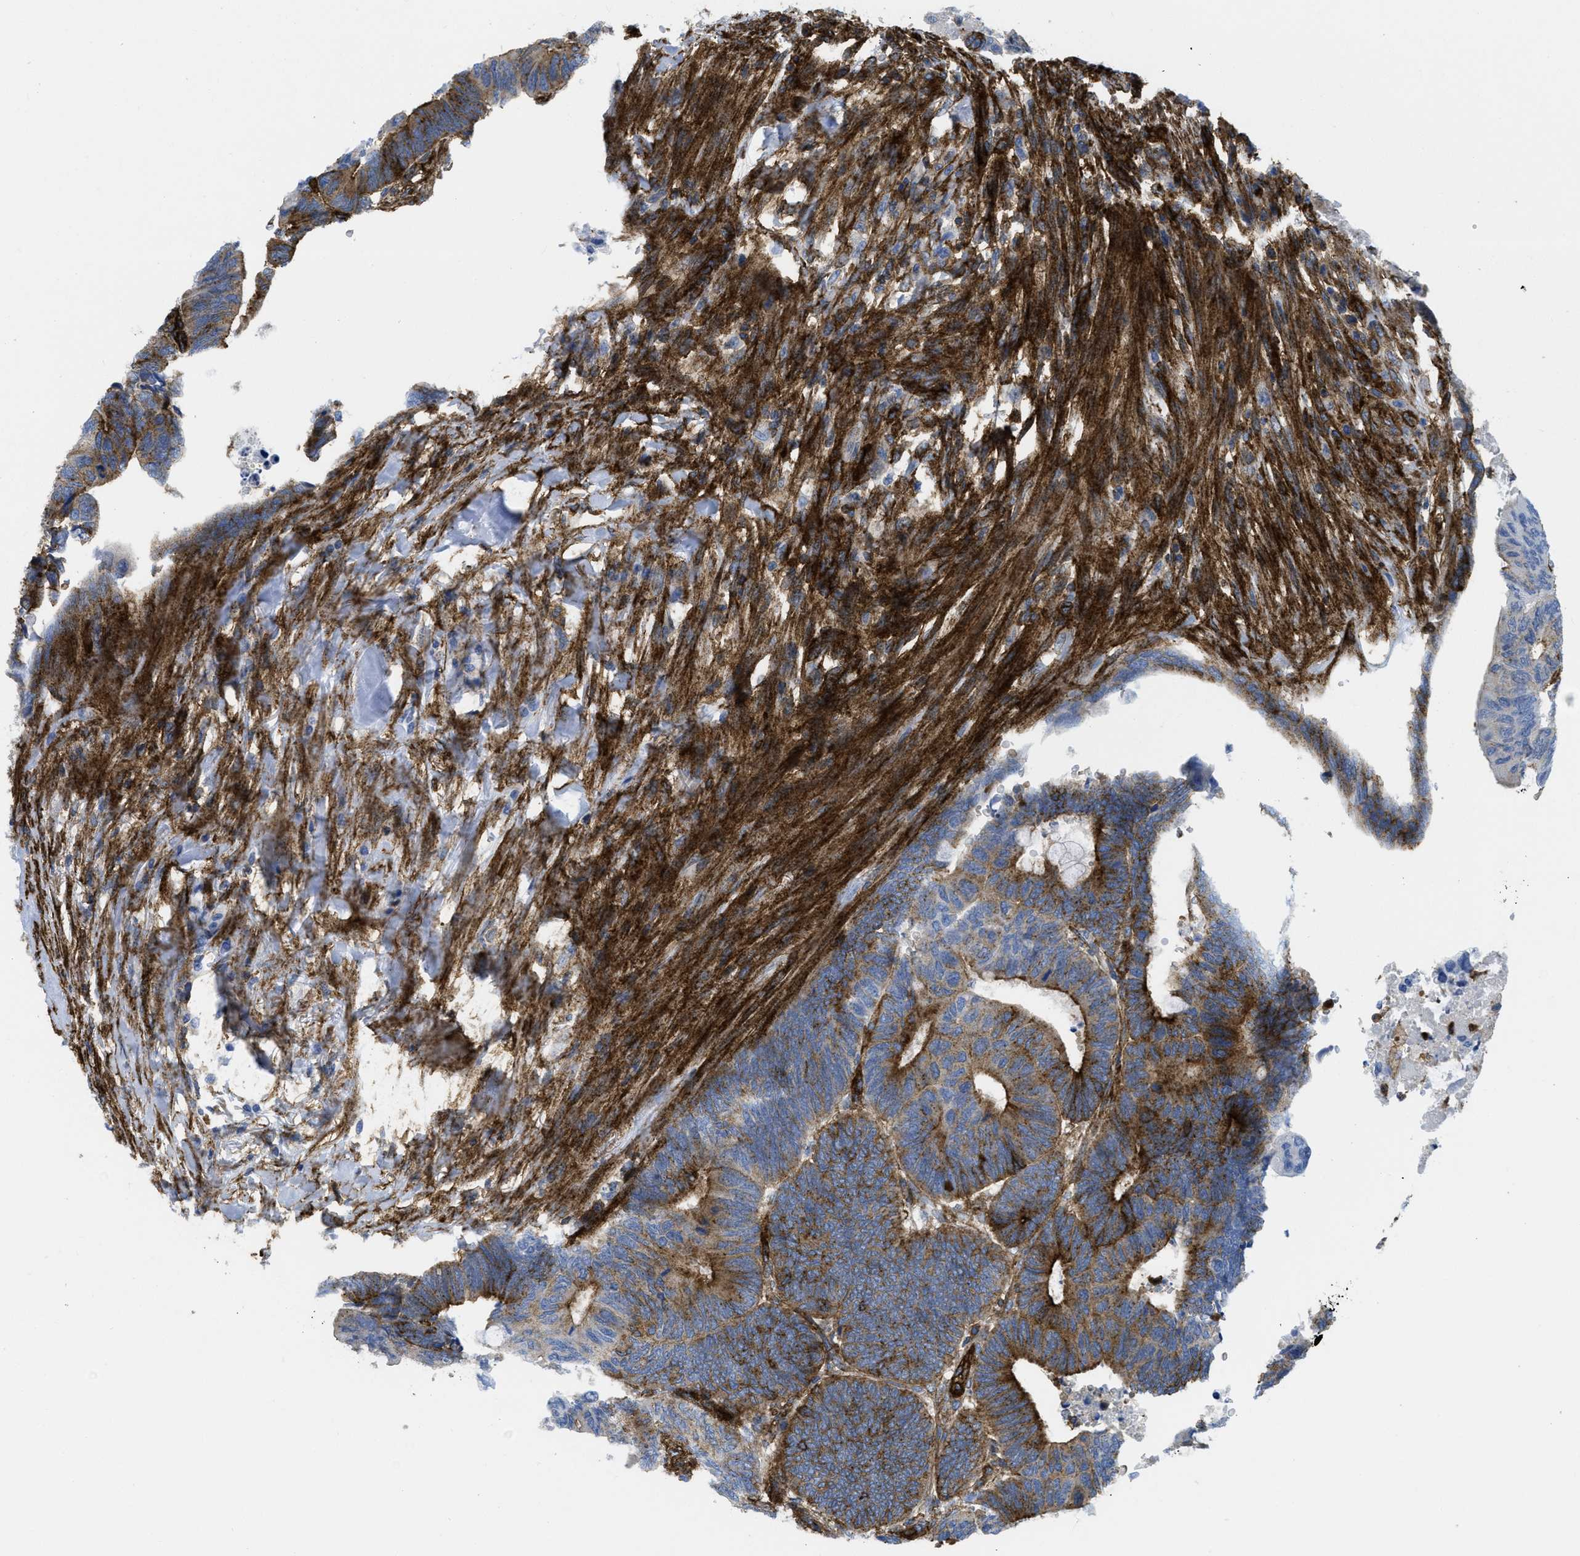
{"staining": {"intensity": "moderate", "quantity": "25%-75%", "location": "cytoplasmic/membranous"}, "tissue": "colorectal cancer", "cell_type": "Tumor cells", "image_type": "cancer", "snomed": [{"axis": "morphology", "description": "Normal tissue, NOS"}, {"axis": "morphology", "description": "Adenocarcinoma, NOS"}, {"axis": "topography", "description": "Rectum"}, {"axis": "topography", "description": "Peripheral nerve tissue"}], "caption": "Colorectal cancer (adenocarcinoma) stained with a protein marker shows moderate staining in tumor cells.", "gene": "HIP1", "patient": {"sex": "male", "age": 92}}